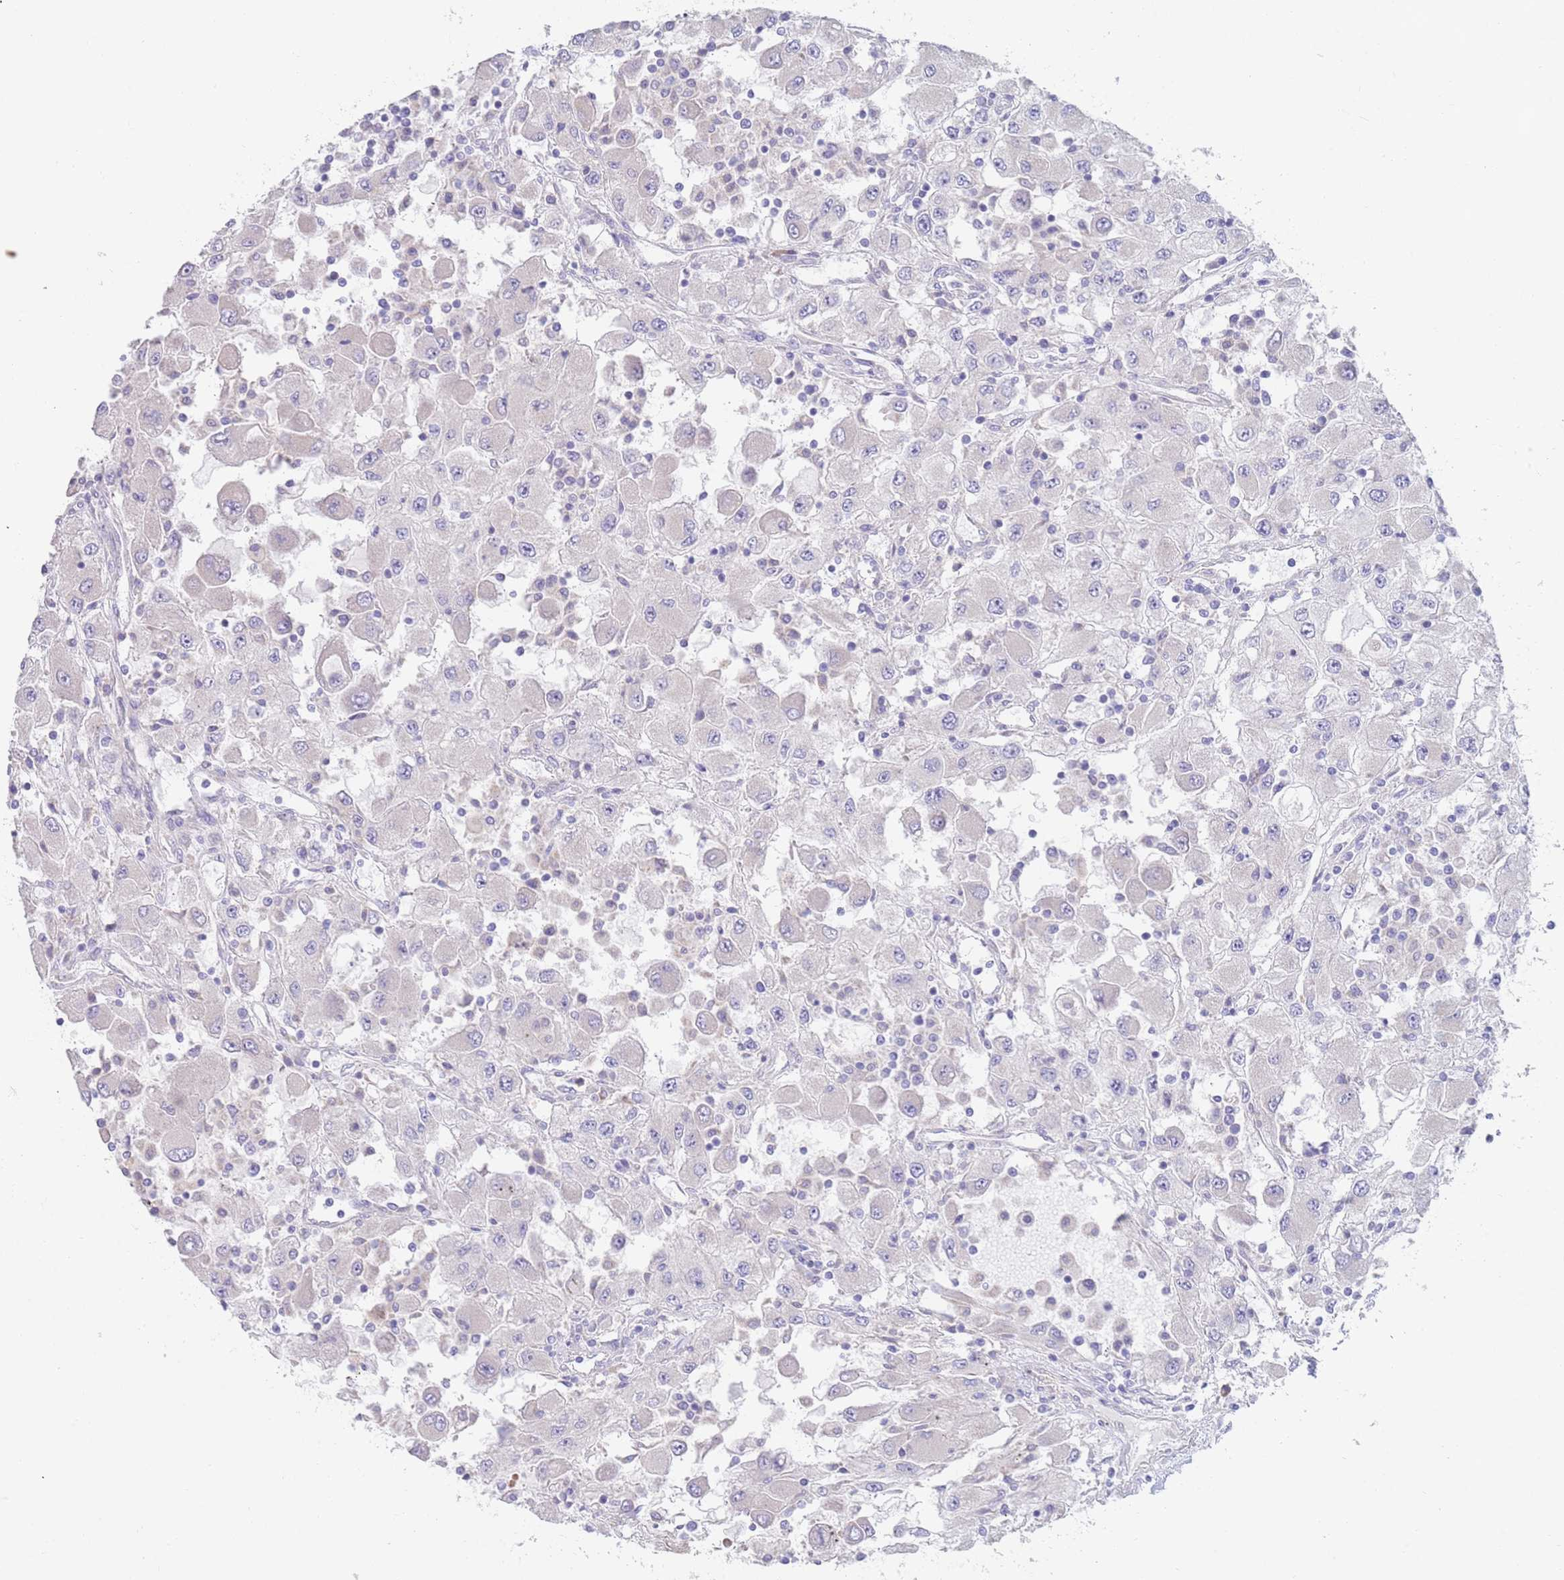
{"staining": {"intensity": "negative", "quantity": "none", "location": "none"}, "tissue": "renal cancer", "cell_type": "Tumor cells", "image_type": "cancer", "snomed": [{"axis": "morphology", "description": "Adenocarcinoma, NOS"}, {"axis": "topography", "description": "Kidney"}], "caption": "High power microscopy micrograph of an immunohistochemistry (IHC) image of adenocarcinoma (renal), revealing no significant positivity in tumor cells. (DAB immunohistochemistry (IHC) with hematoxylin counter stain).", "gene": "CCDC149", "patient": {"sex": "female", "age": 67}}